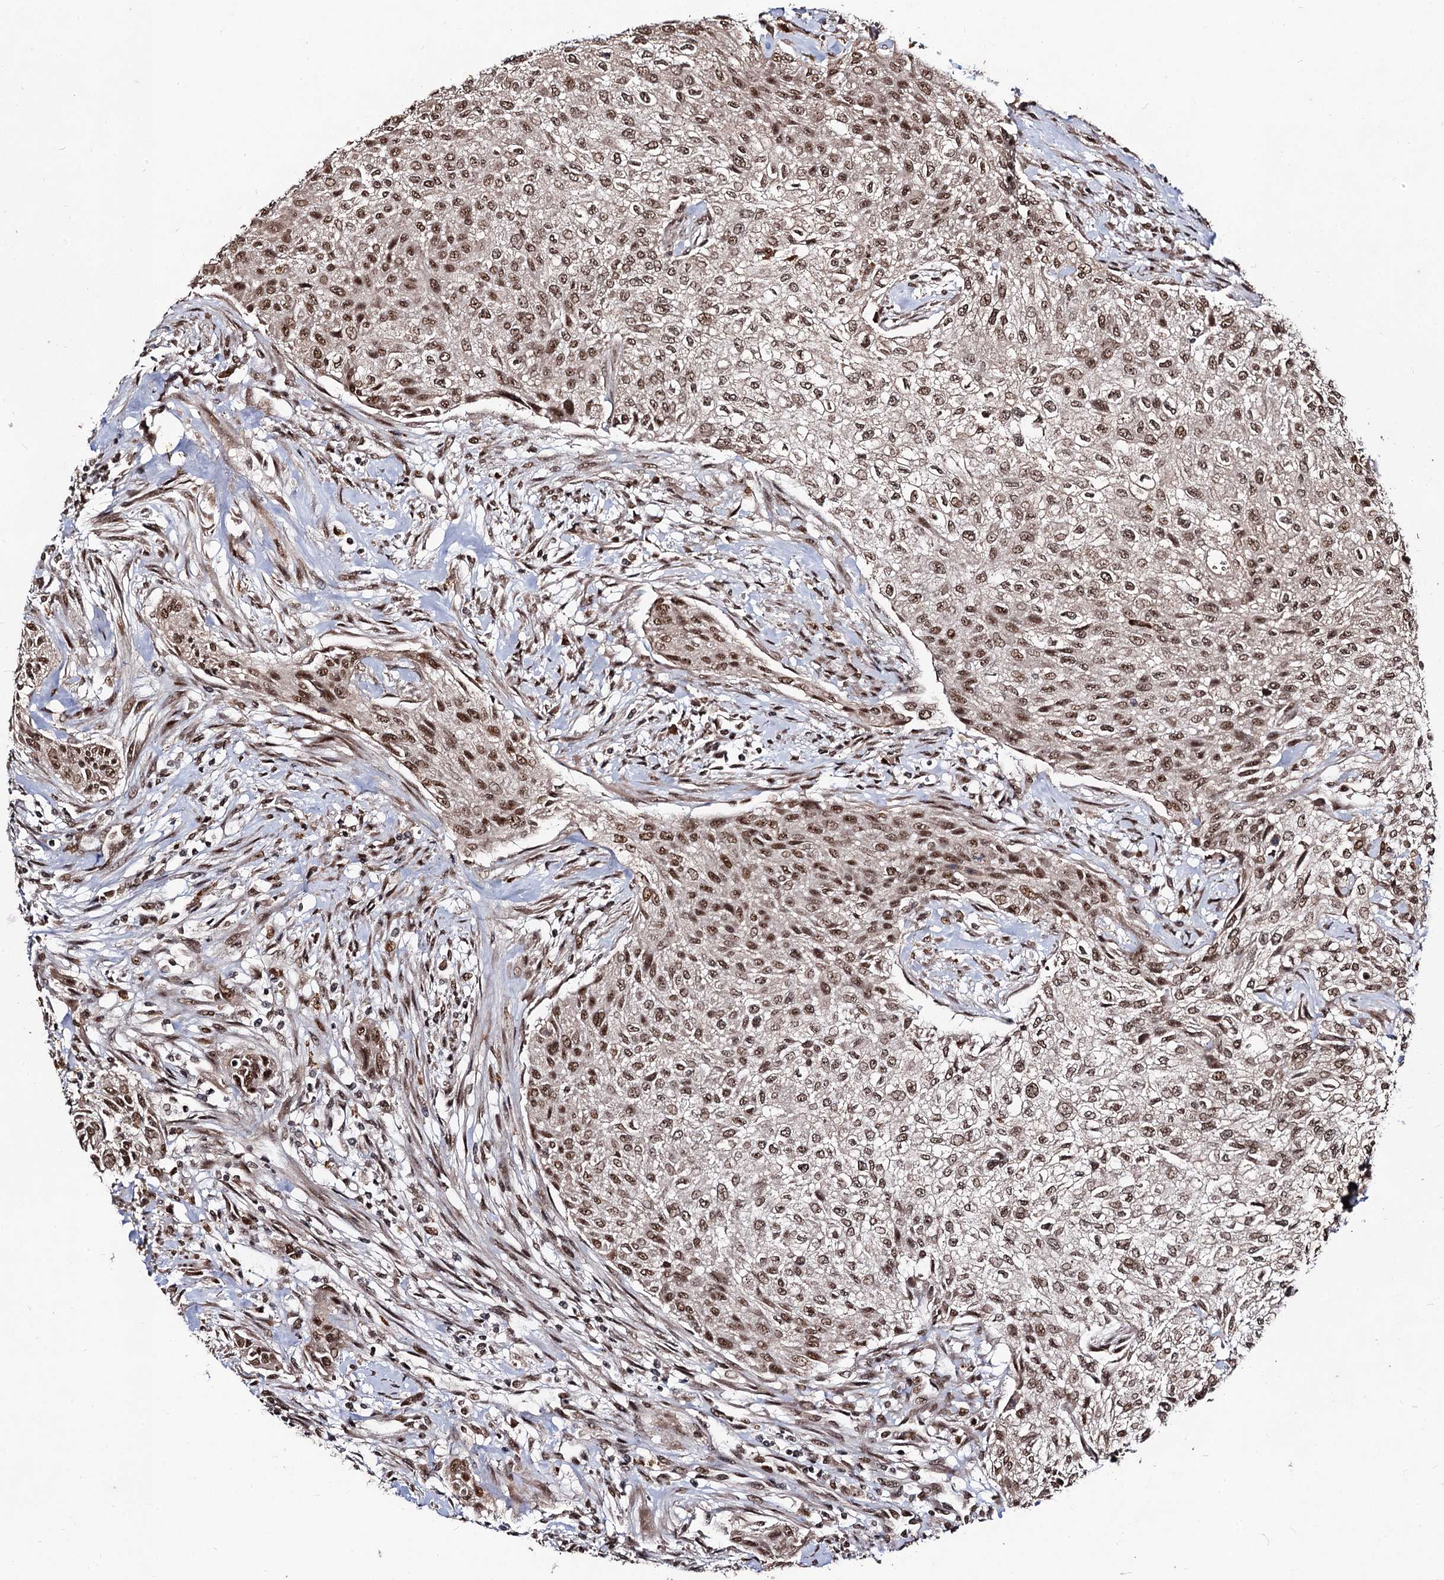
{"staining": {"intensity": "moderate", "quantity": ">75%", "location": "nuclear"}, "tissue": "urothelial cancer", "cell_type": "Tumor cells", "image_type": "cancer", "snomed": [{"axis": "morphology", "description": "Normal tissue, NOS"}, {"axis": "morphology", "description": "Urothelial carcinoma, NOS"}, {"axis": "topography", "description": "Urinary bladder"}, {"axis": "topography", "description": "Peripheral nerve tissue"}], "caption": "The immunohistochemical stain shows moderate nuclear positivity in tumor cells of transitional cell carcinoma tissue. (brown staining indicates protein expression, while blue staining denotes nuclei).", "gene": "SFSWAP", "patient": {"sex": "male", "age": 35}}